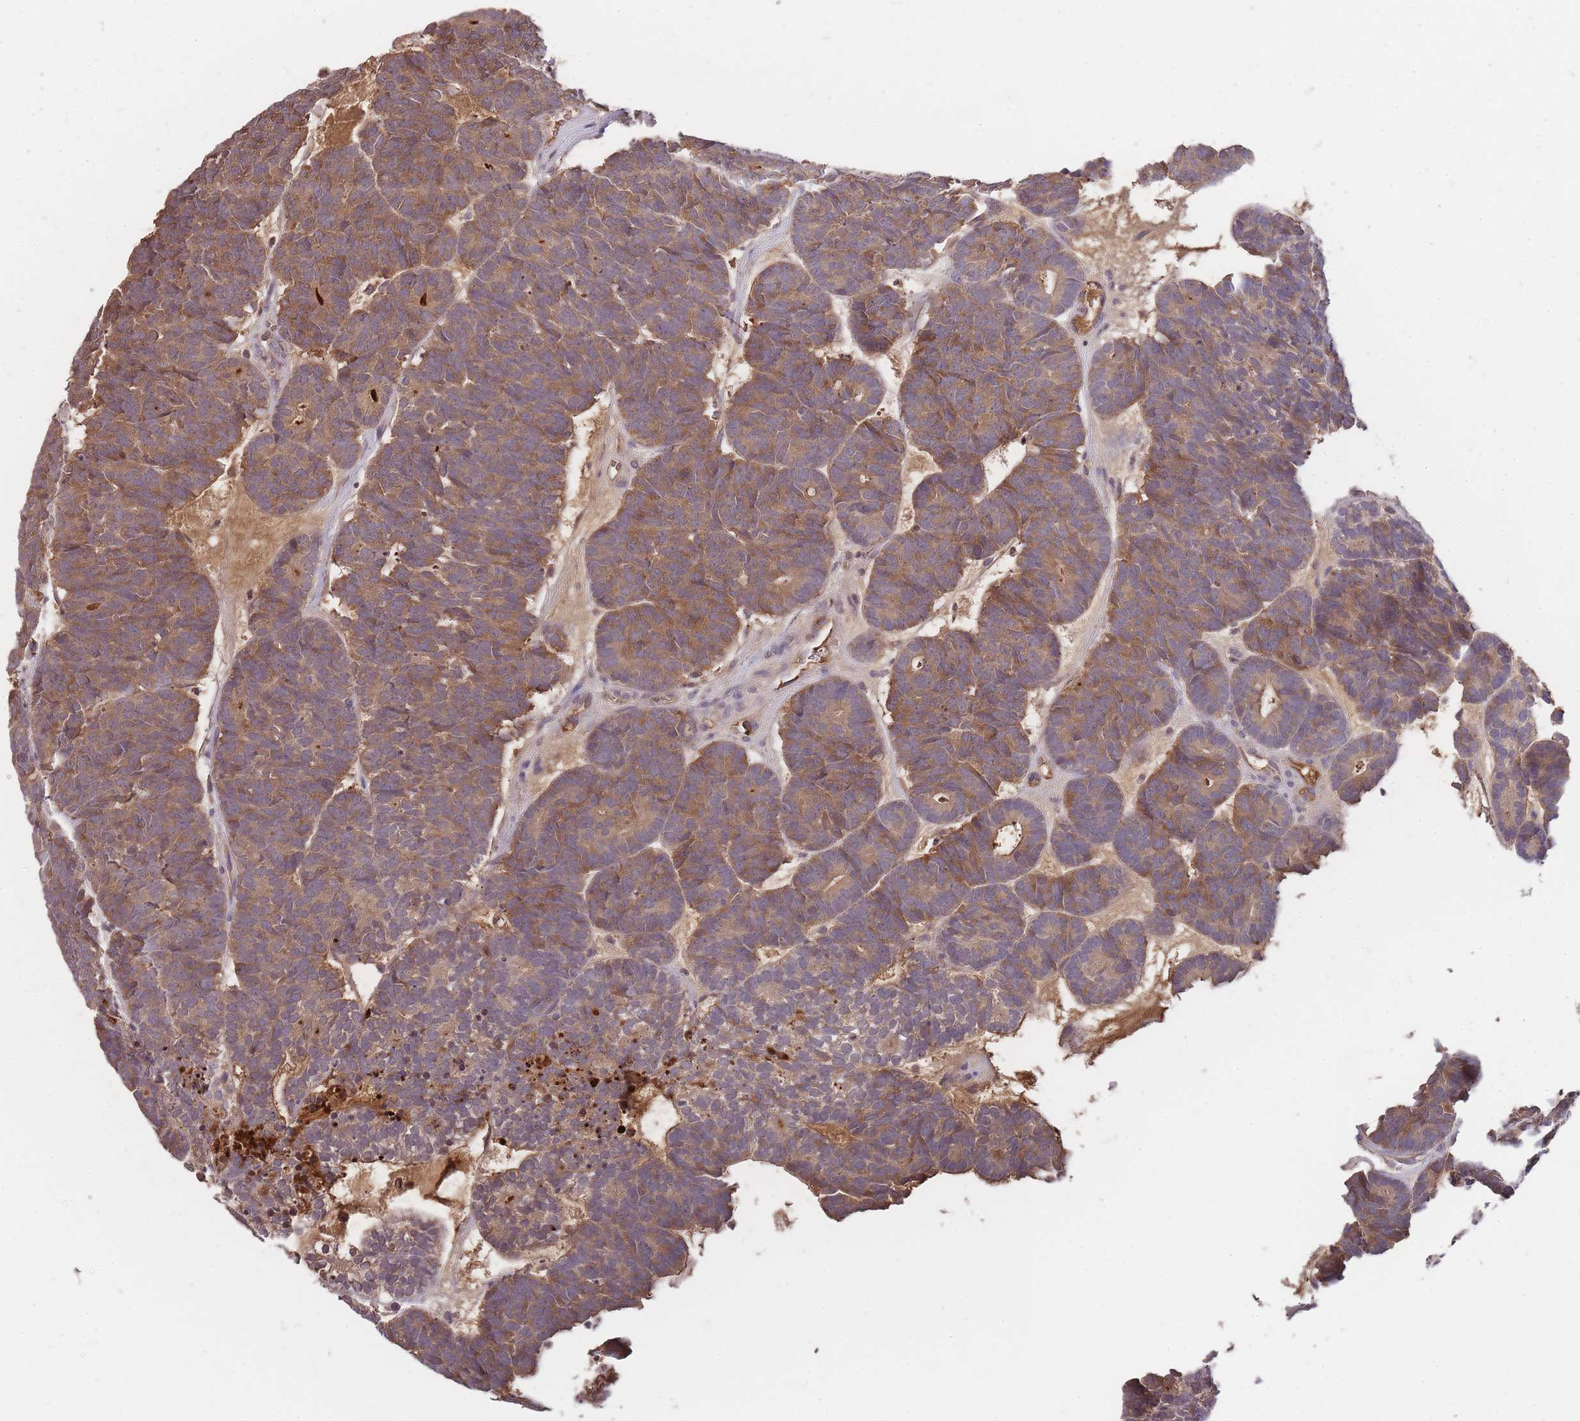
{"staining": {"intensity": "moderate", "quantity": ">75%", "location": "cytoplasmic/membranous"}, "tissue": "head and neck cancer", "cell_type": "Tumor cells", "image_type": "cancer", "snomed": [{"axis": "morphology", "description": "Adenocarcinoma, NOS"}, {"axis": "topography", "description": "Head-Neck"}], "caption": "High-magnification brightfield microscopy of adenocarcinoma (head and neck) stained with DAB (brown) and counterstained with hematoxylin (blue). tumor cells exhibit moderate cytoplasmic/membranous positivity is identified in about>75% of cells.", "gene": "RALGDS", "patient": {"sex": "female", "age": 81}}